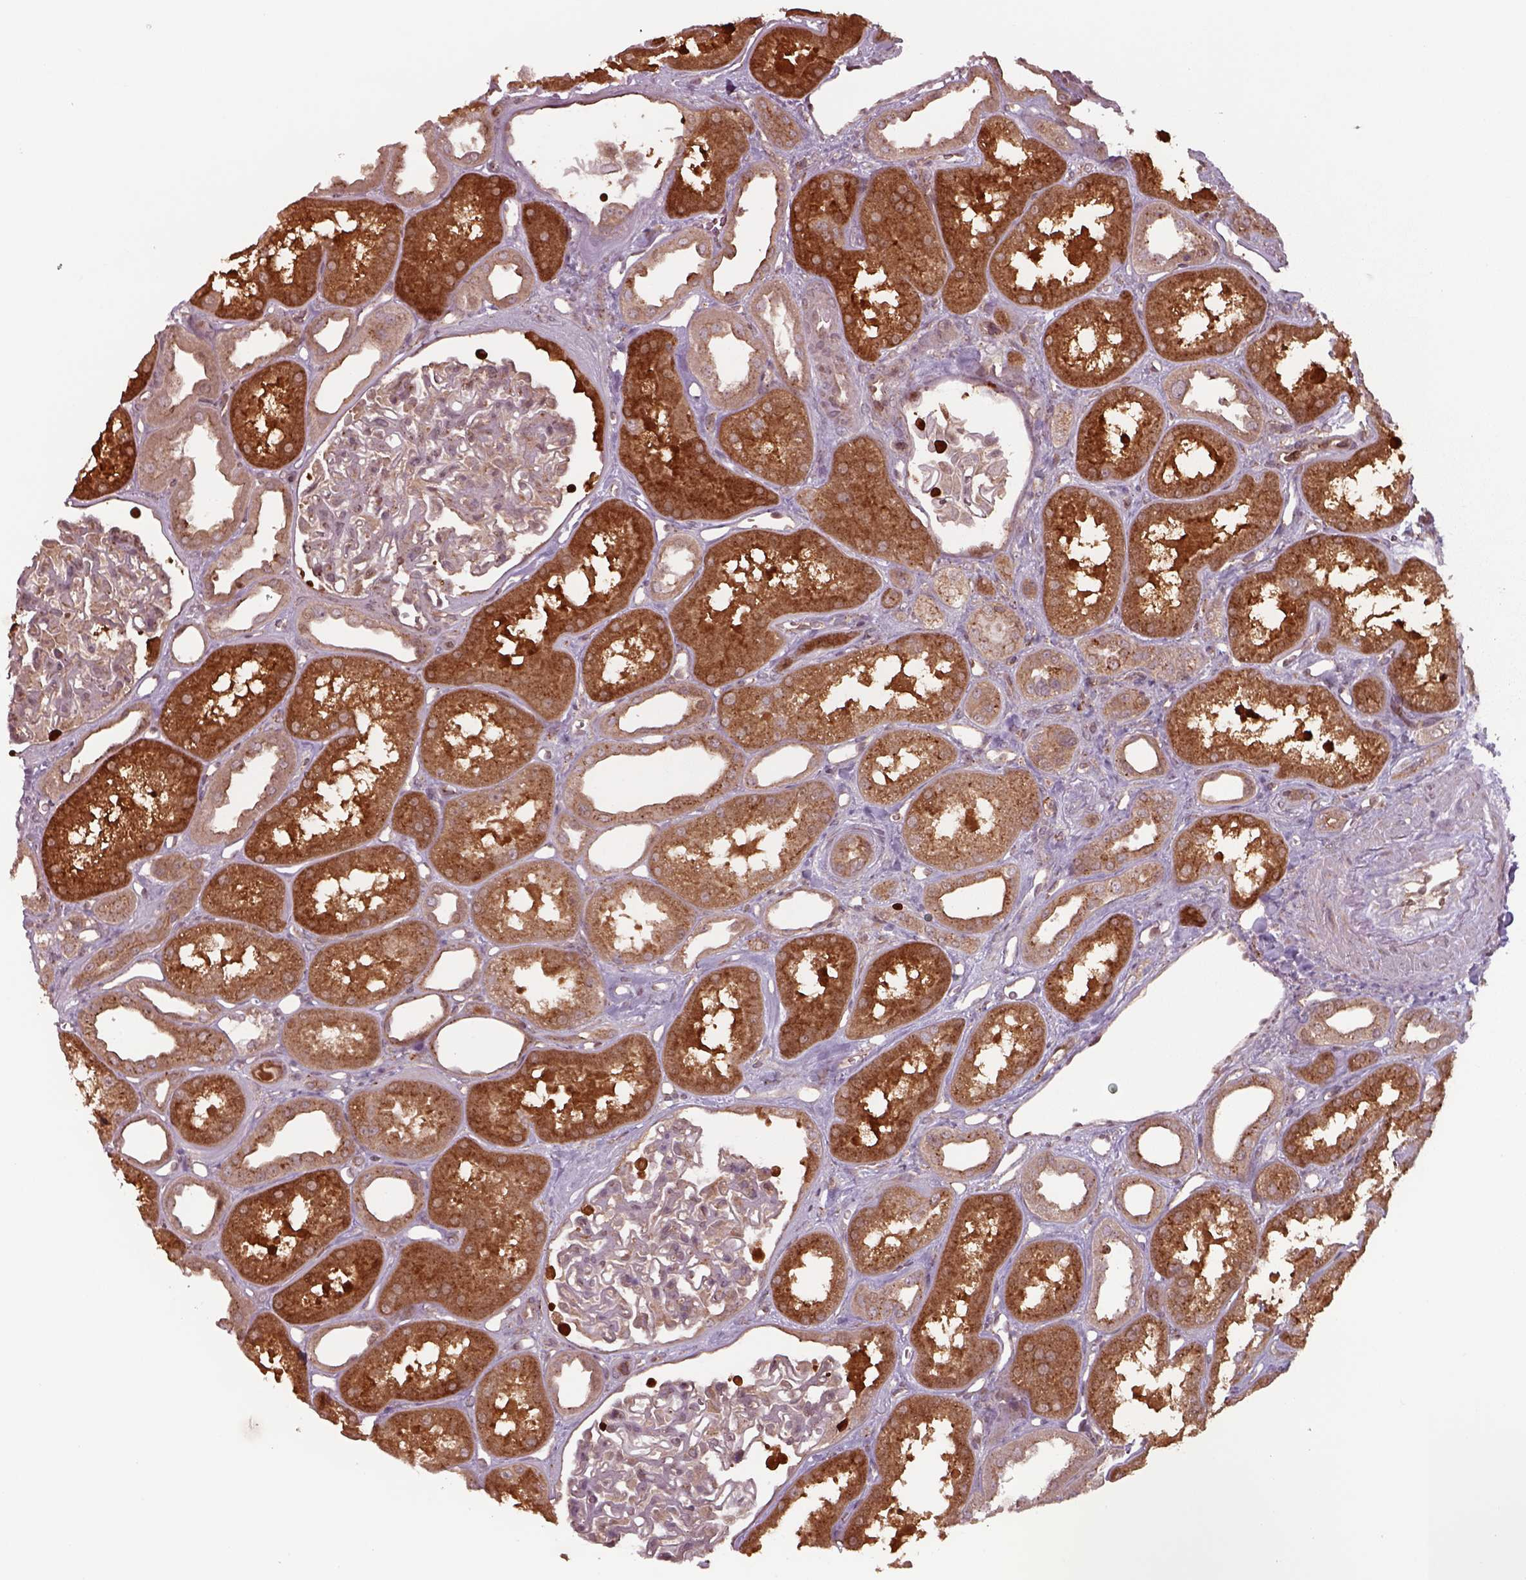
{"staining": {"intensity": "weak", "quantity": "<25%", "location": "cytoplasmic/membranous"}, "tissue": "kidney", "cell_type": "Cells in glomeruli", "image_type": "normal", "snomed": [{"axis": "morphology", "description": "Normal tissue, NOS"}, {"axis": "topography", "description": "Kidney"}], "caption": "Protein analysis of benign kidney exhibits no significant expression in cells in glomeruli. (Immunohistochemistry, brightfield microscopy, high magnification).", "gene": "CHMP3", "patient": {"sex": "male", "age": 61}}